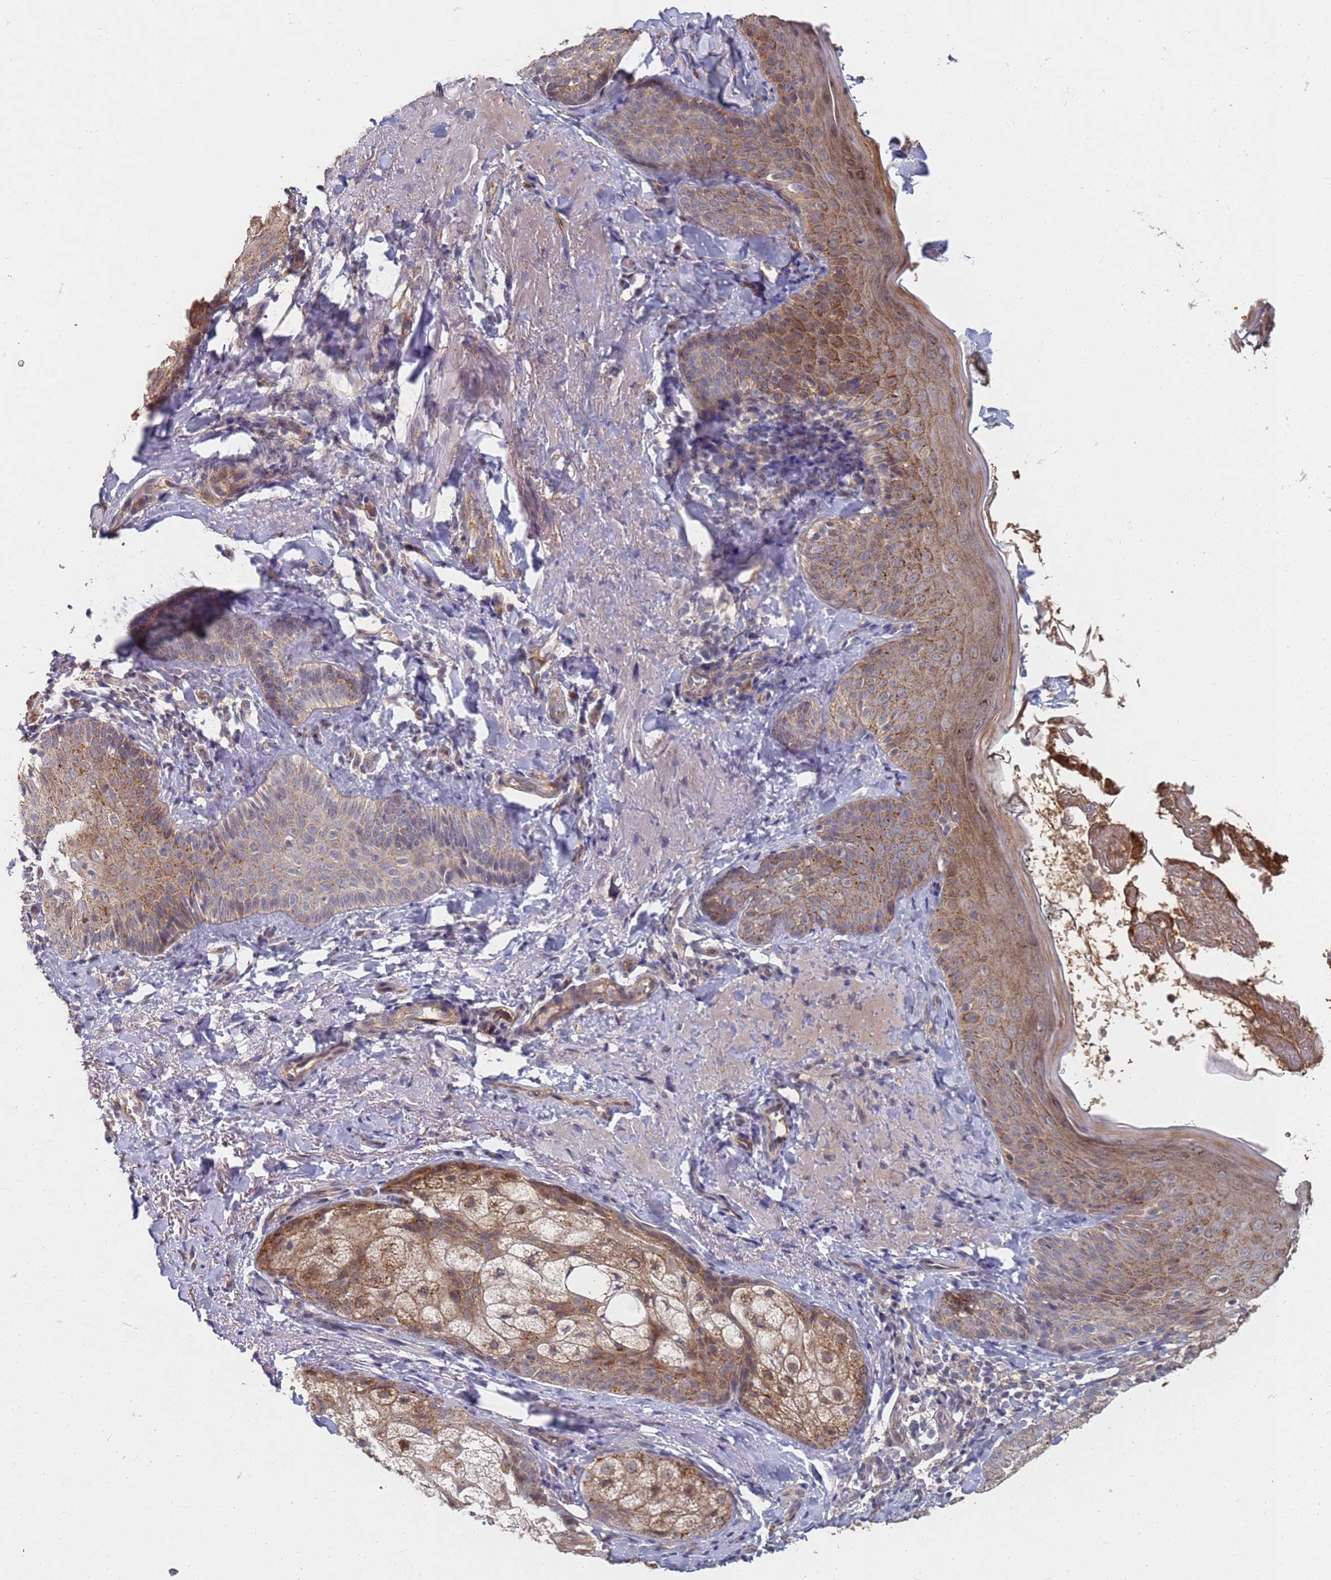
{"staining": {"intensity": "weak", "quantity": "<25%", "location": "cytoplasmic/membranous"}, "tissue": "skin", "cell_type": "Fibroblasts", "image_type": "normal", "snomed": [{"axis": "morphology", "description": "Normal tissue, NOS"}, {"axis": "topography", "description": "Skin"}], "caption": "Immunohistochemistry image of normal human skin stained for a protein (brown), which shows no staining in fibroblasts. (Brightfield microscopy of DAB (3,3'-diaminobenzidine) IHC at high magnification).", "gene": "ABCB6", "patient": {"sex": "male", "age": 57}}